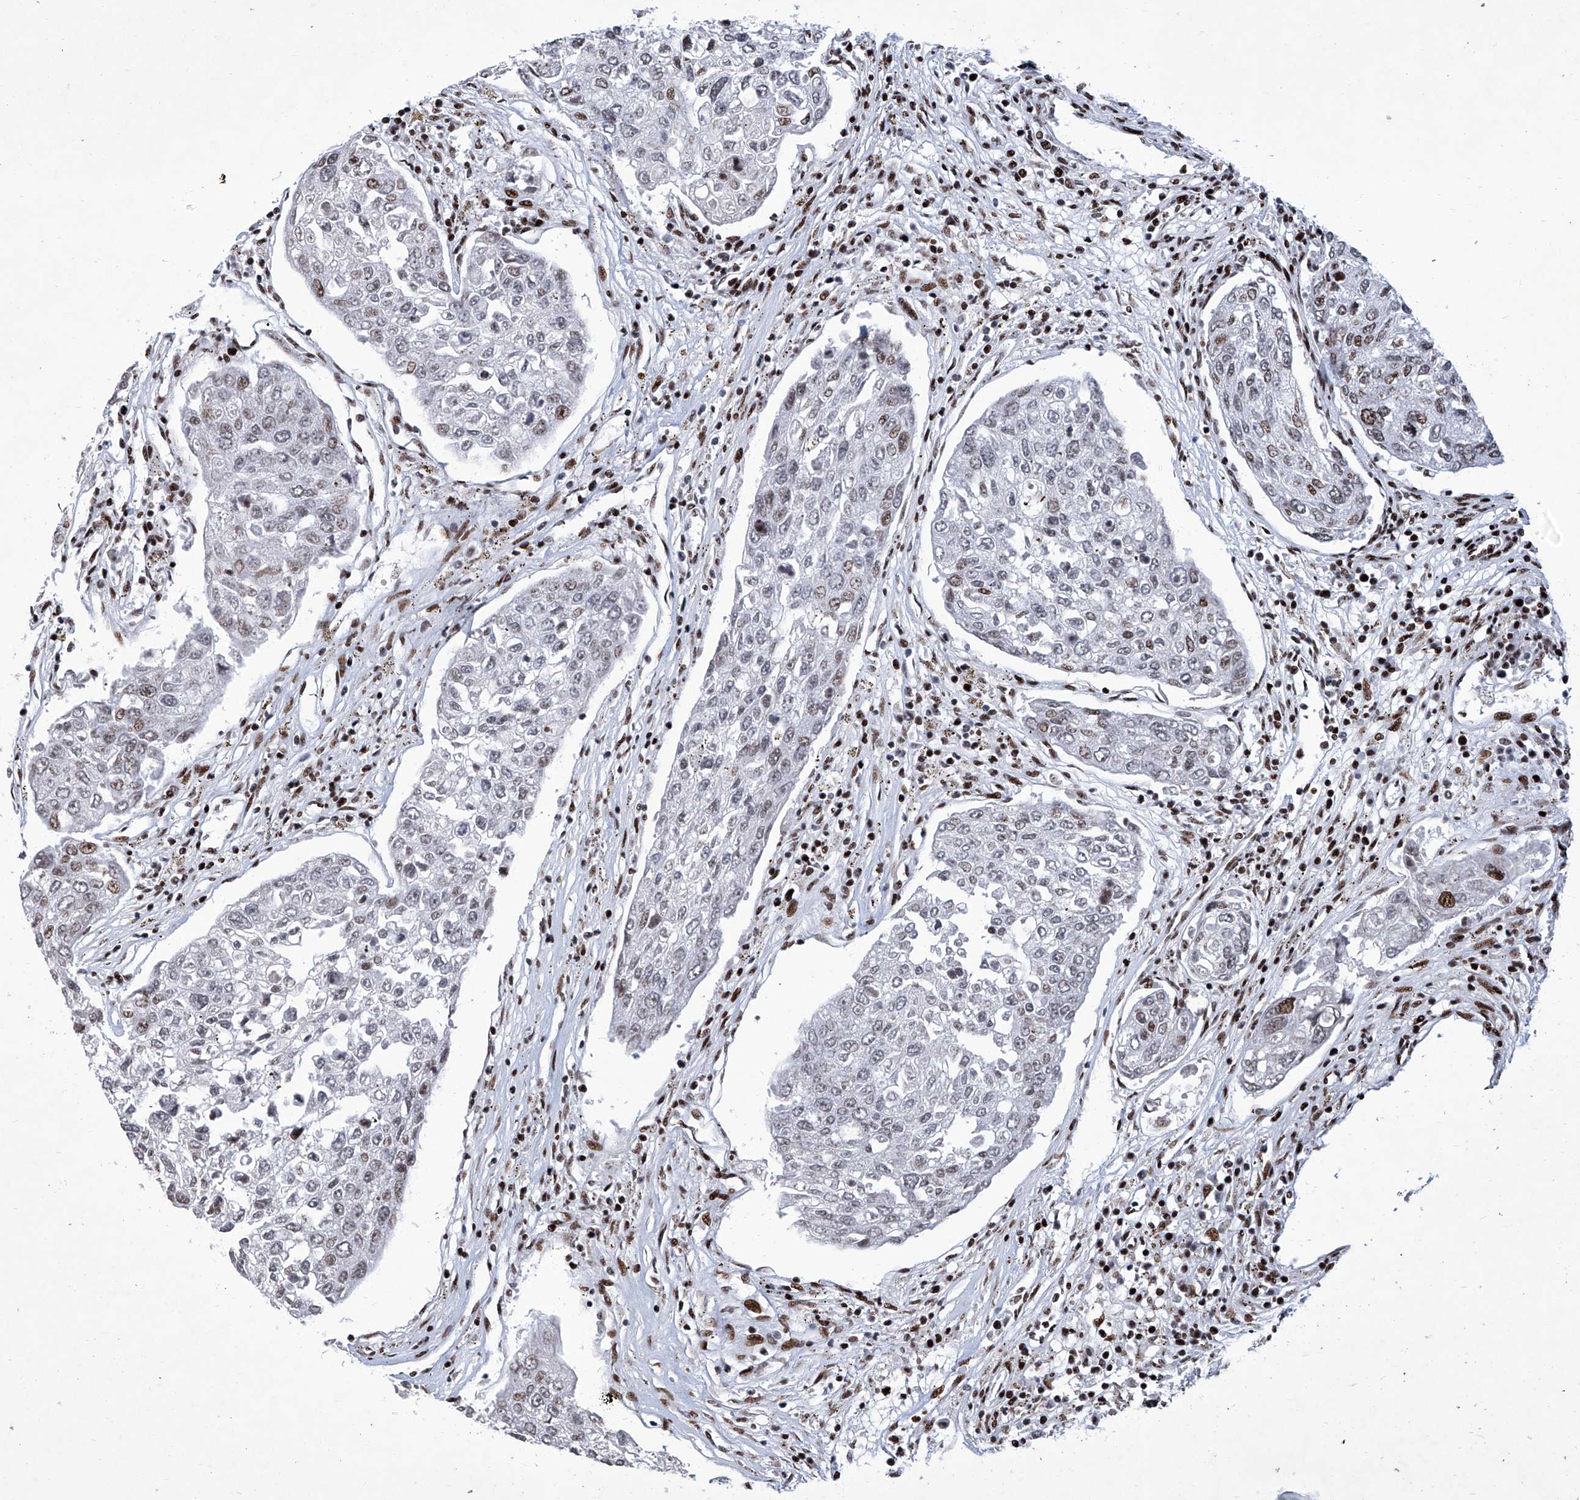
{"staining": {"intensity": "moderate", "quantity": "<25%", "location": "nuclear"}, "tissue": "urothelial cancer", "cell_type": "Tumor cells", "image_type": "cancer", "snomed": [{"axis": "morphology", "description": "Urothelial carcinoma, High grade"}, {"axis": "topography", "description": "Lymph node"}, {"axis": "topography", "description": "Urinary bladder"}], "caption": "Immunohistochemical staining of urothelial cancer reveals low levels of moderate nuclear staining in approximately <25% of tumor cells.", "gene": "HEY2", "patient": {"sex": "male", "age": 51}}